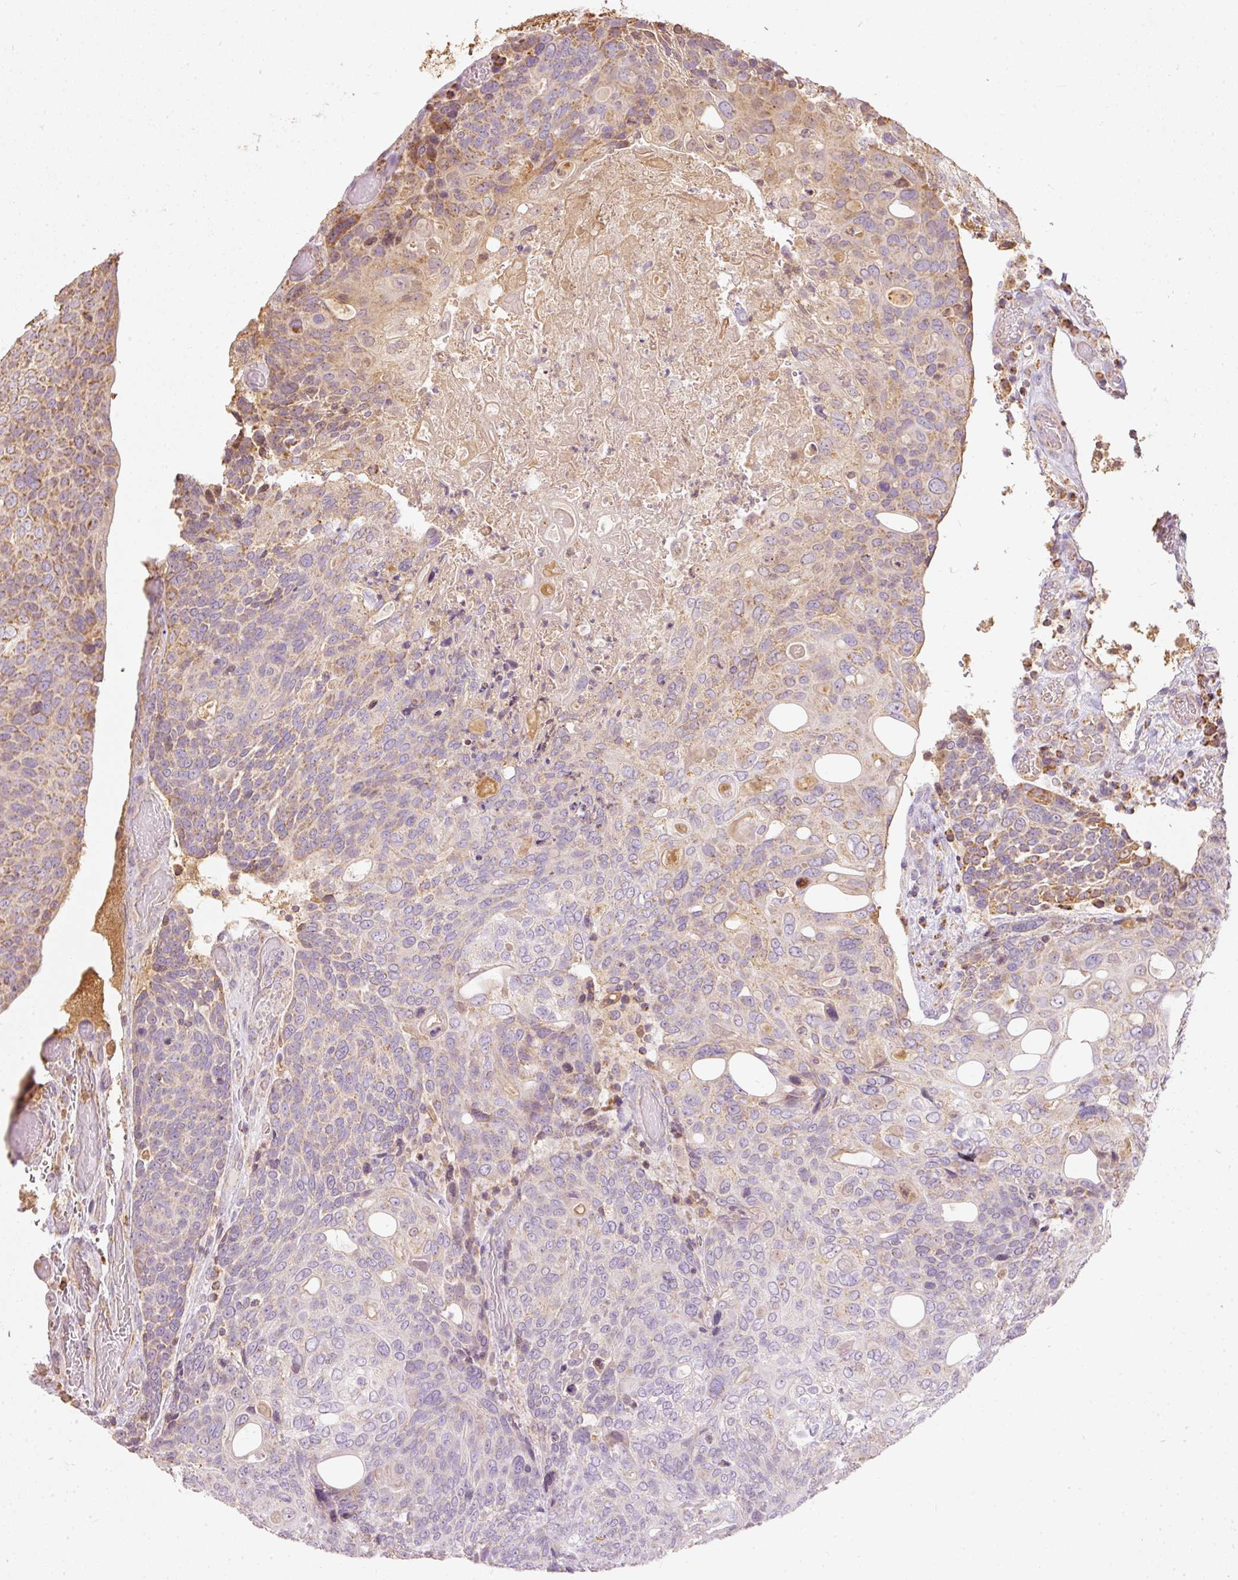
{"staining": {"intensity": "moderate", "quantity": "25%-75%", "location": "cytoplasmic/membranous"}, "tissue": "urothelial cancer", "cell_type": "Tumor cells", "image_type": "cancer", "snomed": [{"axis": "morphology", "description": "Urothelial carcinoma, High grade"}, {"axis": "topography", "description": "Urinary bladder"}], "caption": "A brown stain highlights moderate cytoplasmic/membranous staining of a protein in urothelial cancer tumor cells.", "gene": "PSENEN", "patient": {"sex": "female", "age": 70}}